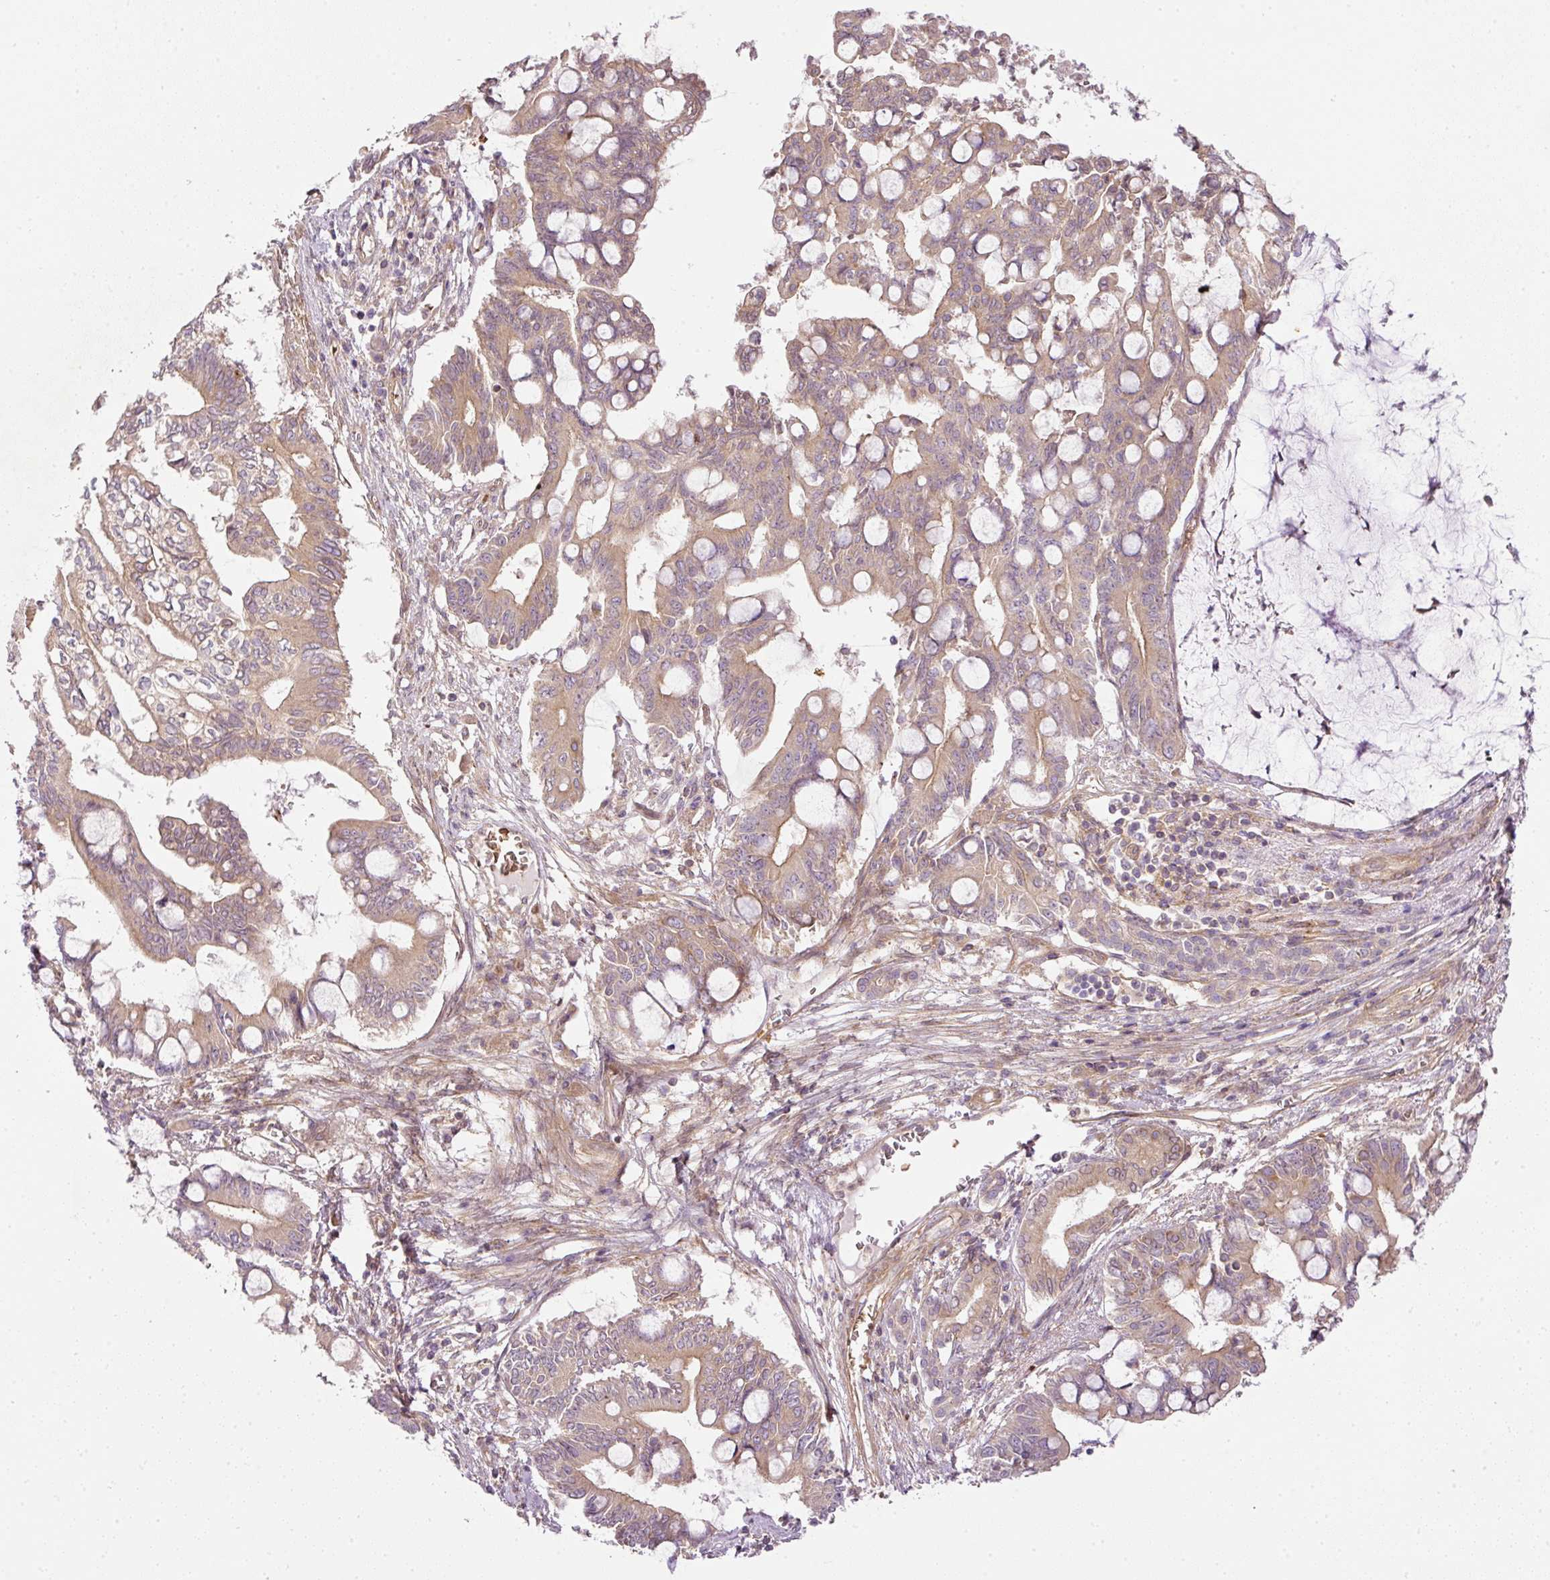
{"staining": {"intensity": "weak", "quantity": ">75%", "location": "cytoplasmic/membranous"}, "tissue": "pancreatic cancer", "cell_type": "Tumor cells", "image_type": "cancer", "snomed": [{"axis": "morphology", "description": "Adenocarcinoma, NOS"}, {"axis": "topography", "description": "Pancreas"}], "caption": "Immunohistochemistry of pancreatic cancer exhibits low levels of weak cytoplasmic/membranous staining in about >75% of tumor cells.", "gene": "TBC1D2B", "patient": {"sex": "male", "age": 68}}